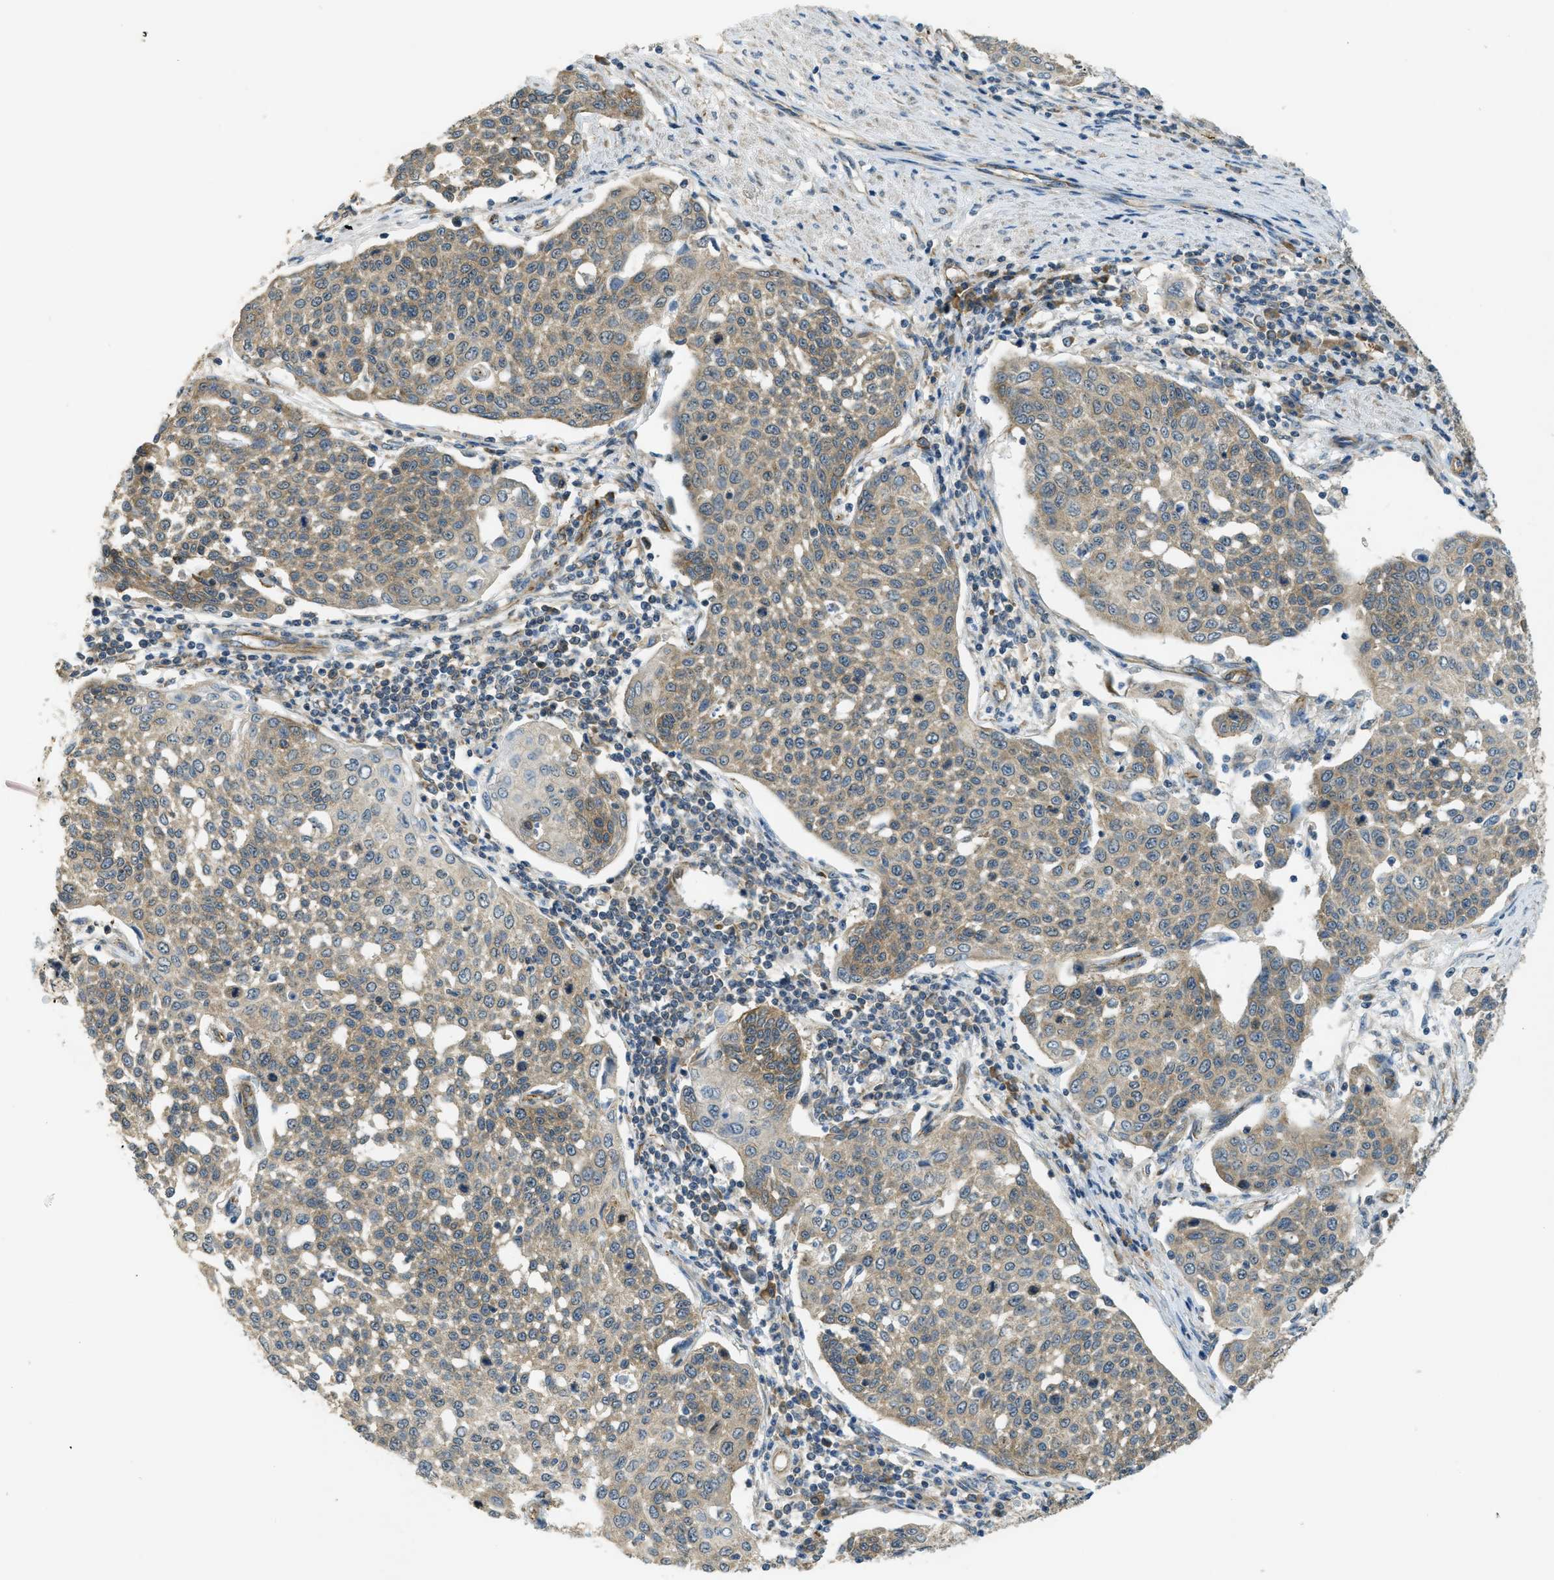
{"staining": {"intensity": "weak", "quantity": ">75%", "location": "cytoplasmic/membranous"}, "tissue": "cervical cancer", "cell_type": "Tumor cells", "image_type": "cancer", "snomed": [{"axis": "morphology", "description": "Squamous cell carcinoma, NOS"}, {"axis": "topography", "description": "Cervix"}], "caption": "A low amount of weak cytoplasmic/membranous expression is present in about >75% of tumor cells in squamous cell carcinoma (cervical) tissue.", "gene": "JCAD", "patient": {"sex": "female", "age": 34}}